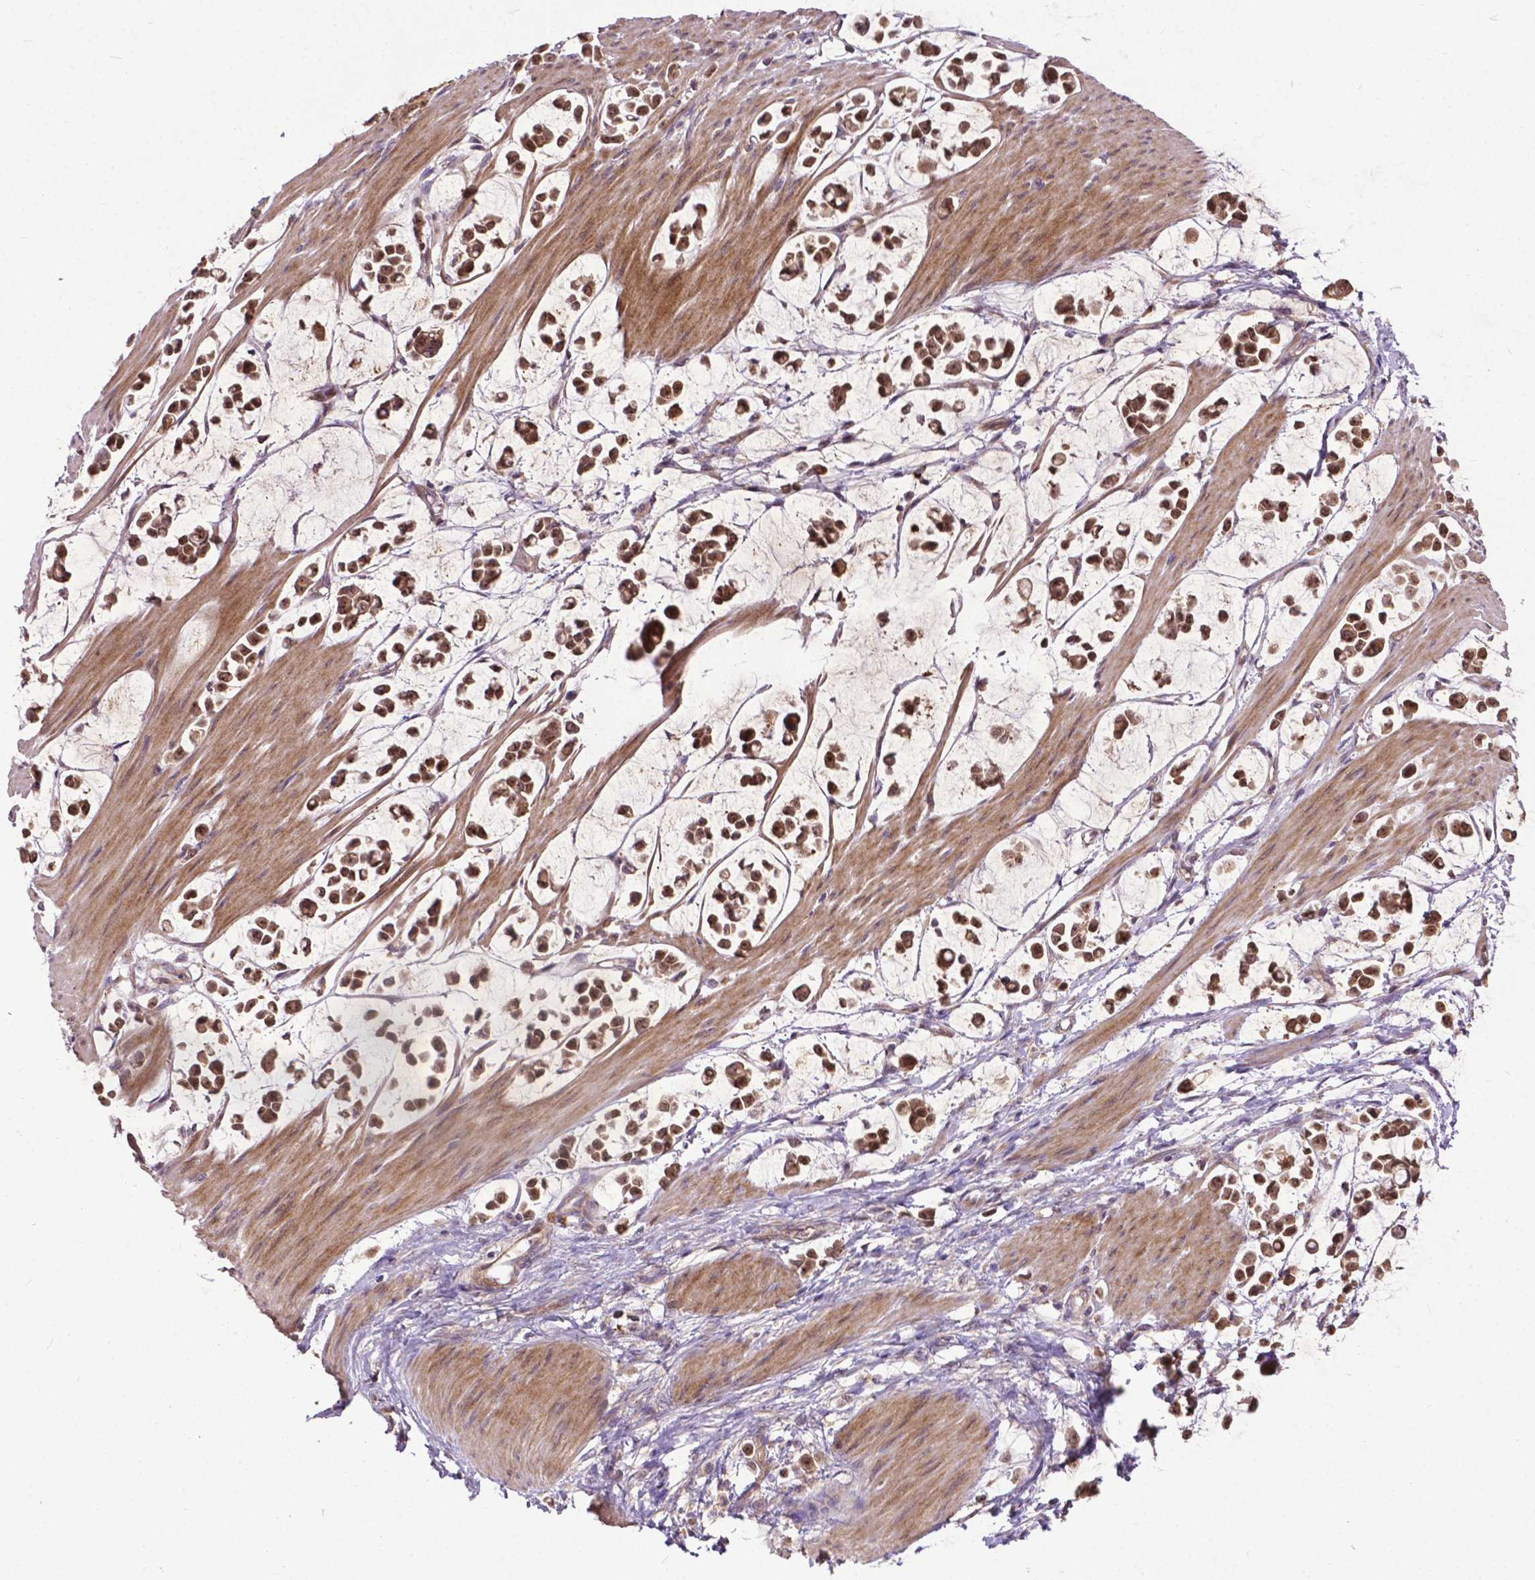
{"staining": {"intensity": "strong", "quantity": ">75%", "location": "cytoplasmic/membranous,nuclear"}, "tissue": "stomach cancer", "cell_type": "Tumor cells", "image_type": "cancer", "snomed": [{"axis": "morphology", "description": "Adenocarcinoma, NOS"}, {"axis": "topography", "description": "Stomach"}], "caption": "Strong cytoplasmic/membranous and nuclear staining for a protein is identified in approximately >75% of tumor cells of stomach cancer using IHC.", "gene": "PARP3", "patient": {"sex": "male", "age": 82}}